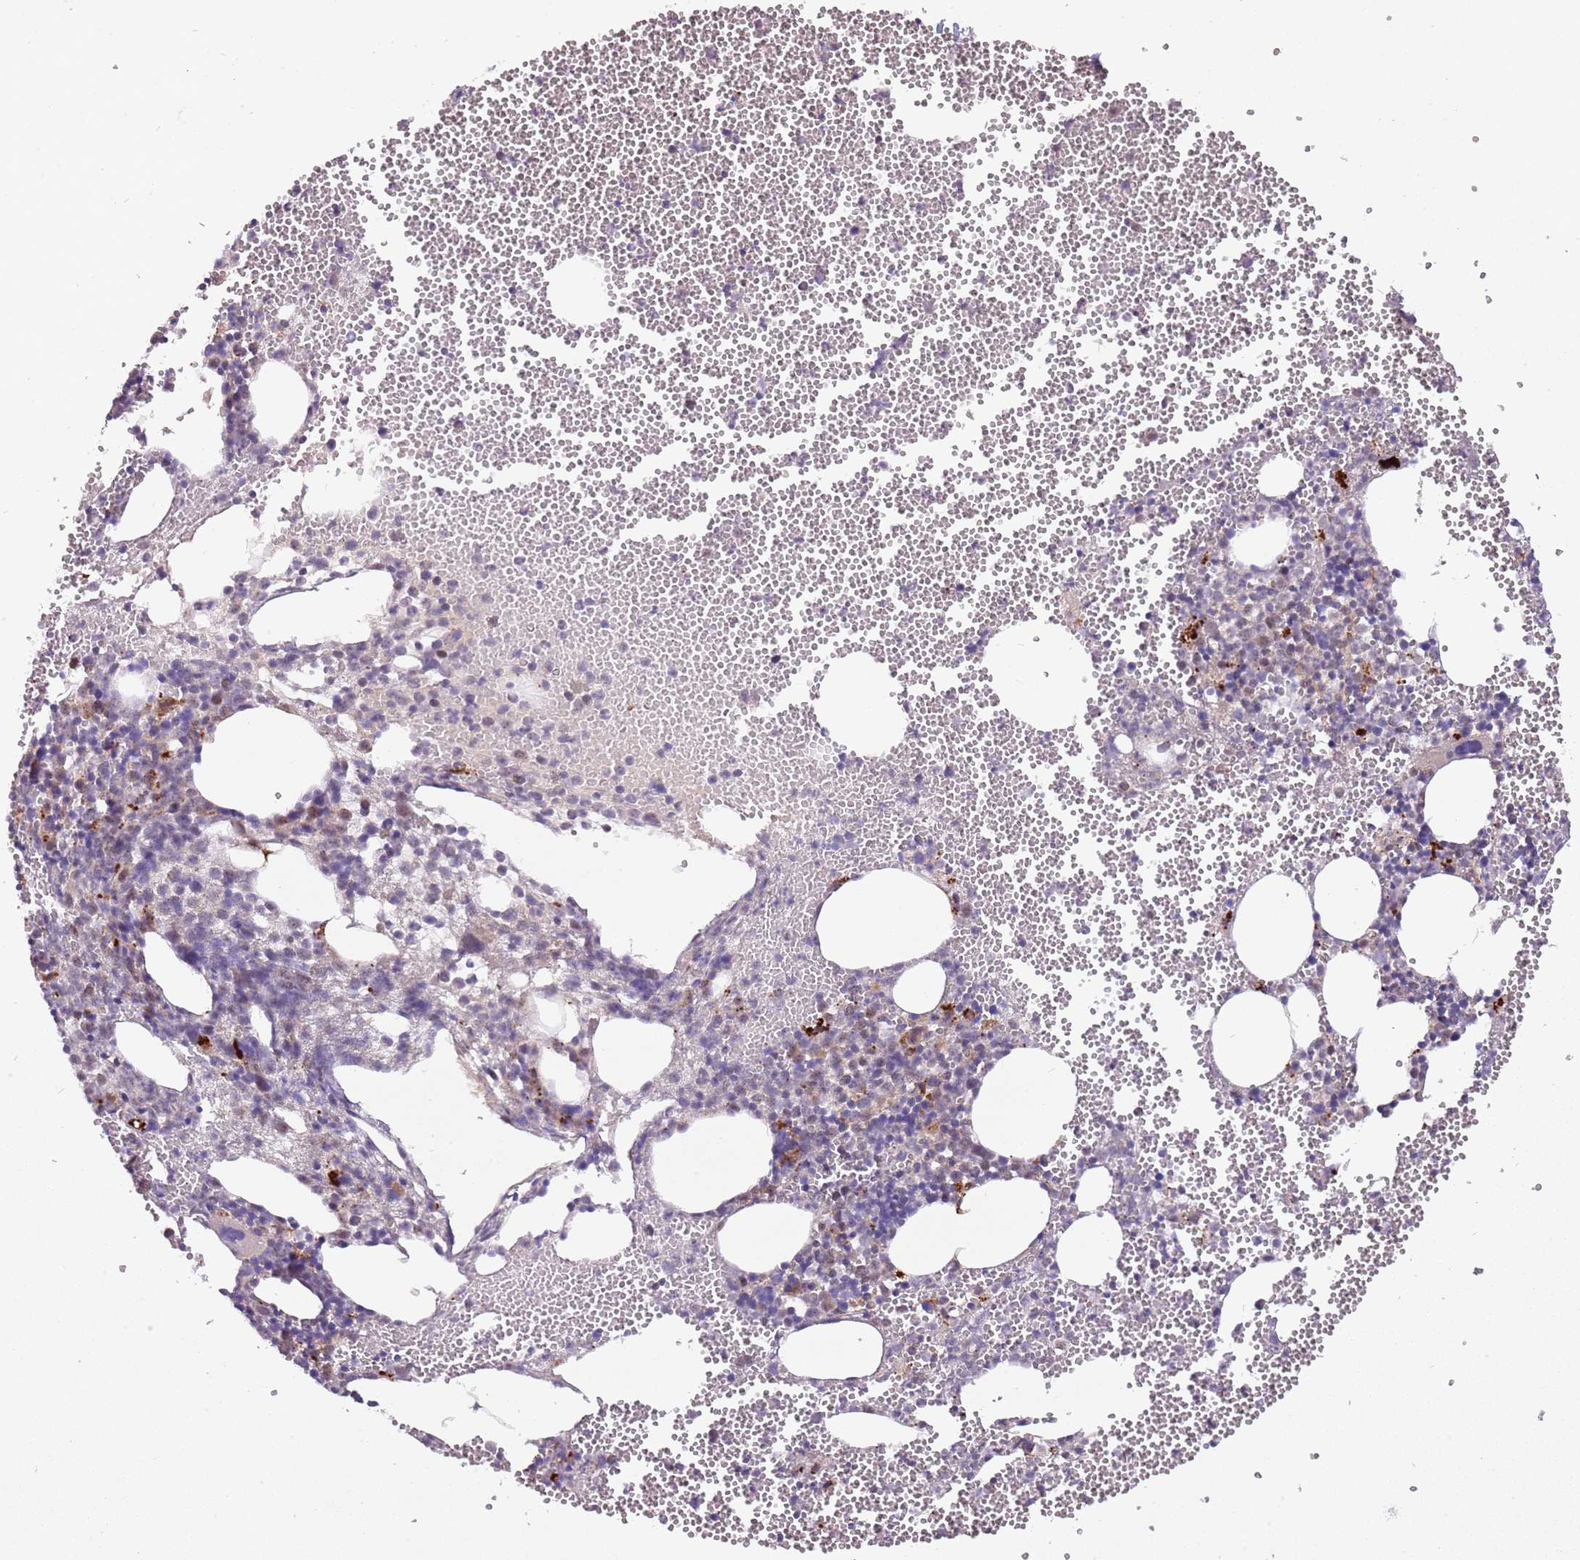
{"staining": {"intensity": "moderate", "quantity": "<25%", "location": "cytoplasmic/membranous"}, "tissue": "bone marrow", "cell_type": "Hematopoietic cells", "image_type": "normal", "snomed": [{"axis": "morphology", "description": "Normal tissue, NOS"}, {"axis": "topography", "description": "Bone marrow"}], "caption": "Brown immunohistochemical staining in unremarkable bone marrow exhibits moderate cytoplasmic/membranous expression in approximately <25% of hematopoietic cells.", "gene": "TRIM27", "patient": {"sex": "female", "age": 77}}